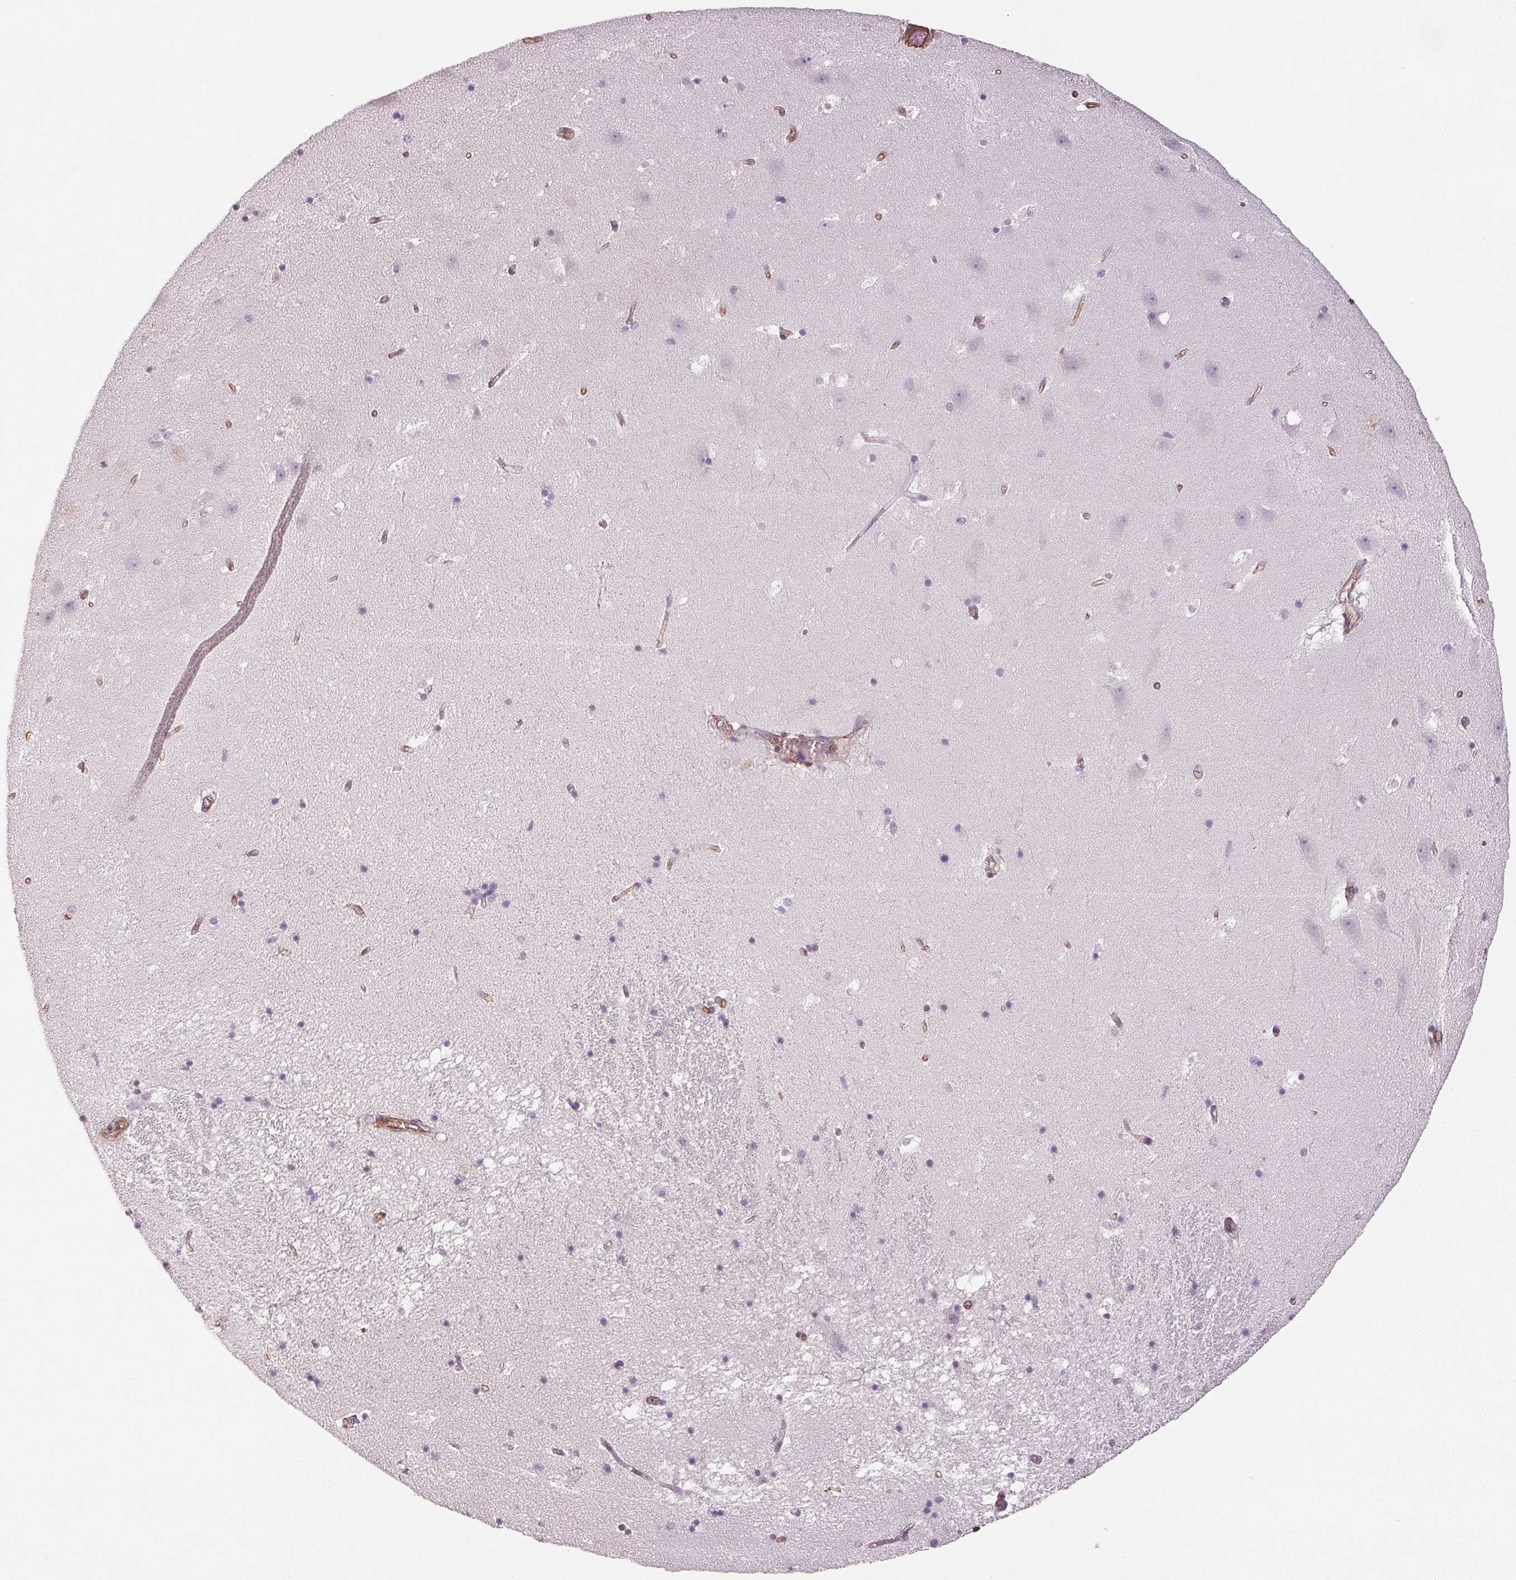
{"staining": {"intensity": "moderate", "quantity": "<25%", "location": "cytoplasmic/membranous"}, "tissue": "hippocampus", "cell_type": "Glial cells", "image_type": "normal", "snomed": [{"axis": "morphology", "description": "Normal tissue, NOS"}, {"axis": "topography", "description": "Hippocampus"}], "caption": "Moderate cytoplasmic/membranous staining for a protein is seen in approximately <25% of glial cells of unremarkable hippocampus using IHC.", "gene": "COL7A1", "patient": {"sex": "male", "age": 58}}